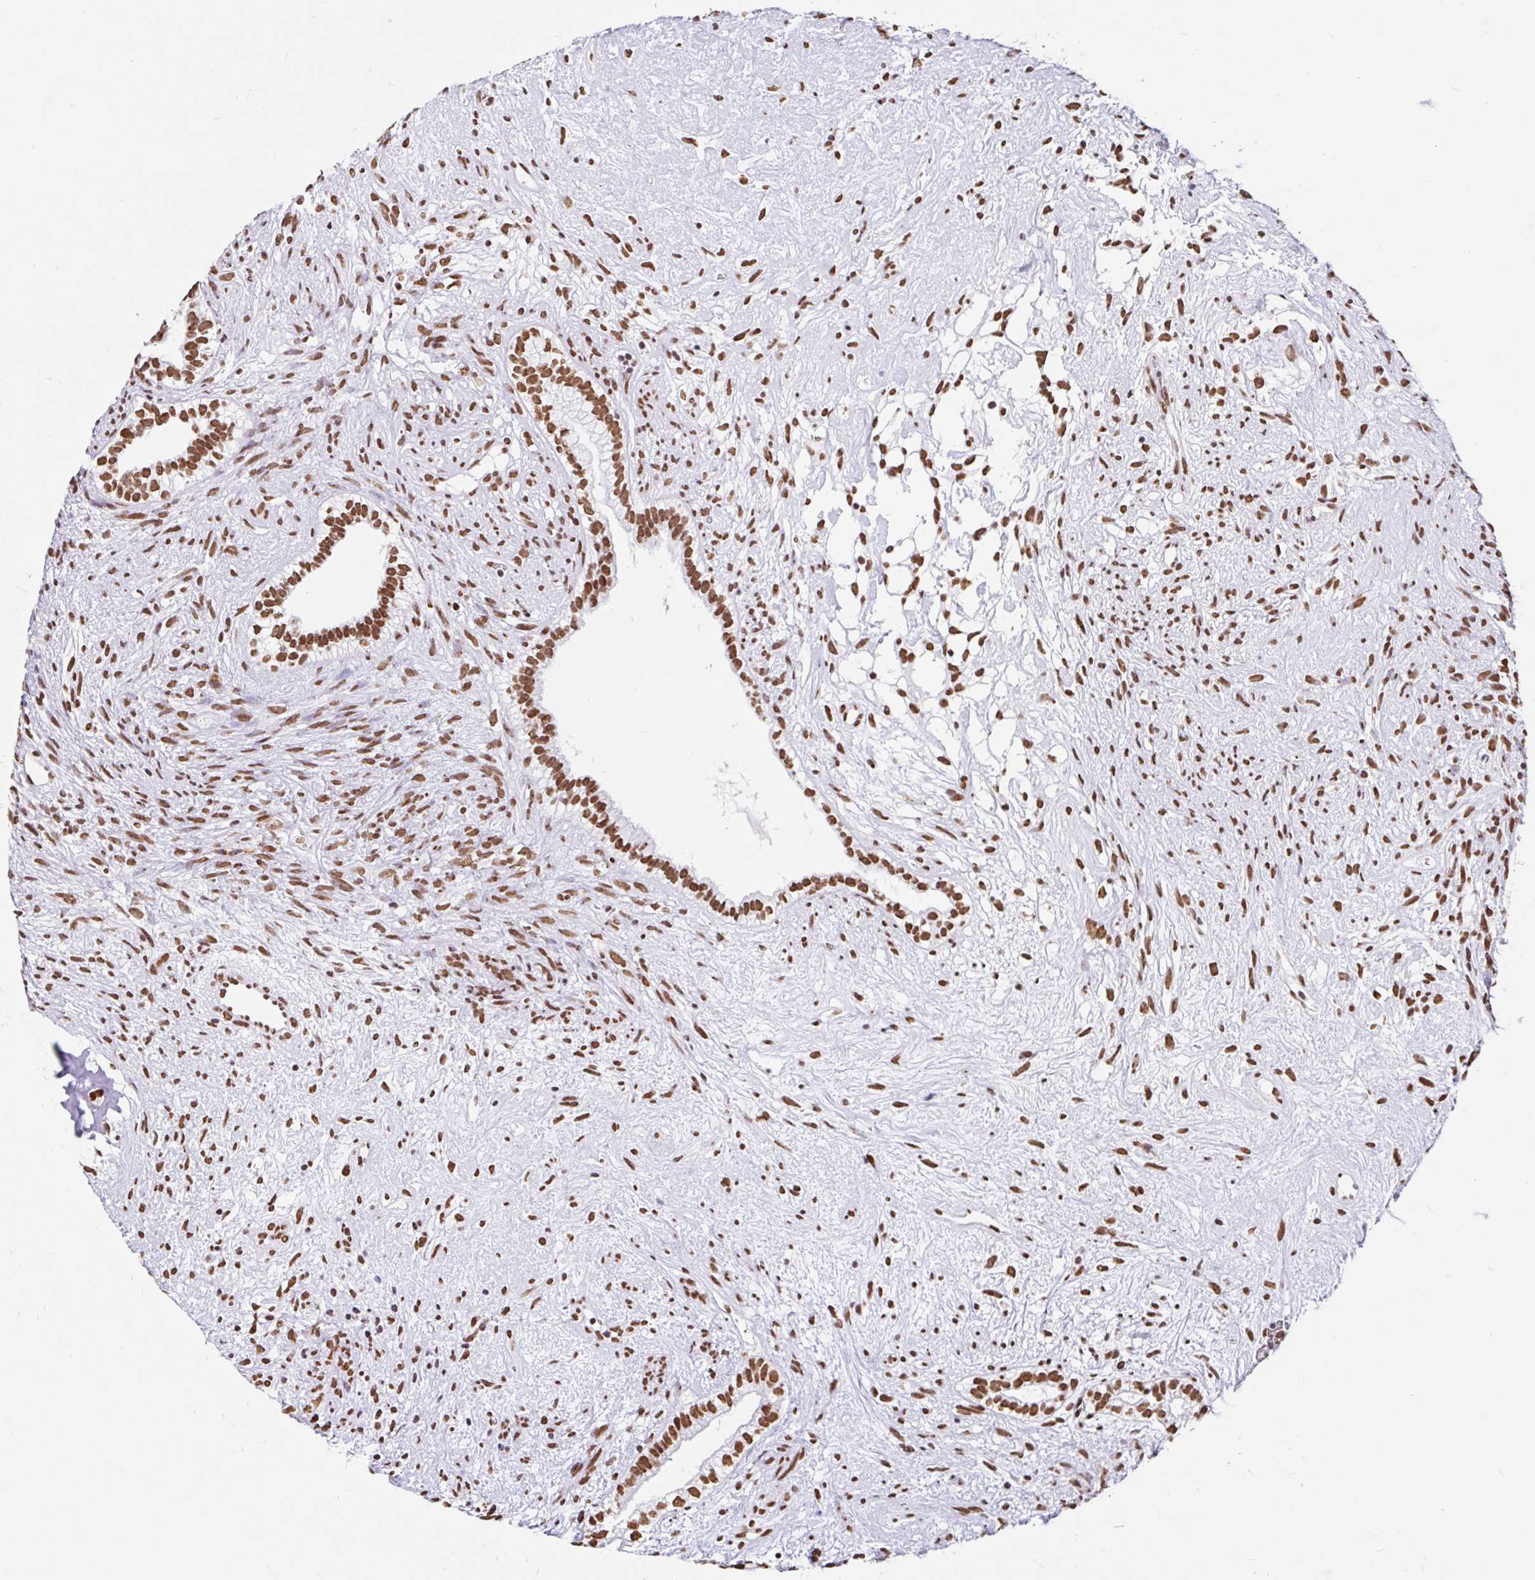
{"staining": {"intensity": "strong", "quantity": ">75%", "location": "nuclear"}, "tissue": "testis cancer", "cell_type": "Tumor cells", "image_type": "cancer", "snomed": [{"axis": "morphology", "description": "Seminoma, NOS"}, {"axis": "morphology", "description": "Carcinoma, Embryonal, NOS"}, {"axis": "topography", "description": "Testis"}], "caption": "Testis cancer (embryonal carcinoma) stained for a protein shows strong nuclear positivity in tumor cells.", "gene": "KHDRBS1", "patient": {"sex": "male", "age": 41}}